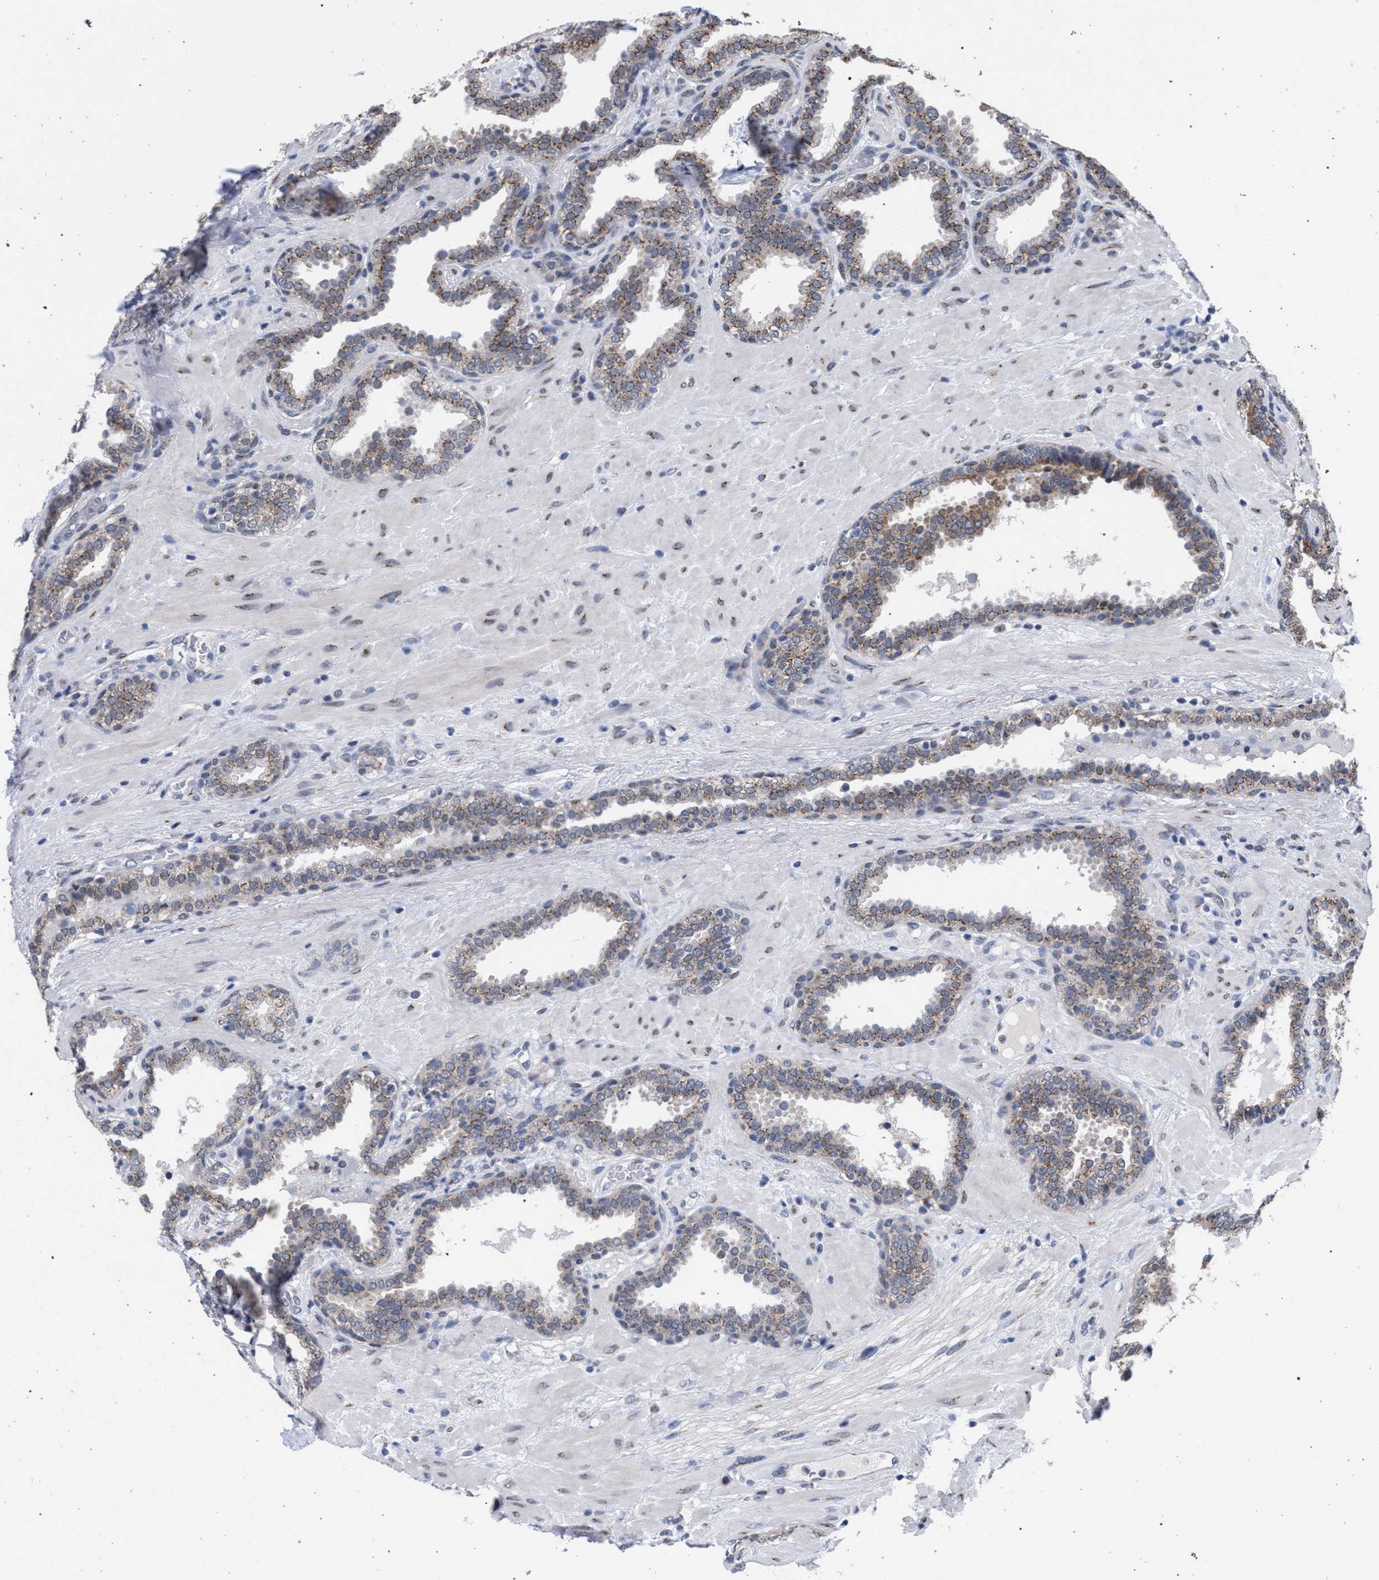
{"staining": {"intensity": "moderate", "quantity": ">75%", "location": "cytoplasmic/membranous"}, "tissue": "prostate", "cell_type": "Glandular cells", "image_type": "normal", "snomed": [{"axis": "morphology", "description": "Normal tissue, NOS"}, {"axis": "topography", "description": "Prostate"}], "caption": "Immunohistochemical staining of benign prostate demonstrates >75% levels of moderate cytoplasmic/membranous protein expression in approximately >75% of glandular cells. The staining was performed using DAB (3,3'-diaminobenzidine) to visualize the protein expression in brown, while the nuclei were stained in blue with hematoxylin (Magnification: 20x).", "gene": "GOLGA2", "patient": {"sex": "male", "age": 51}}